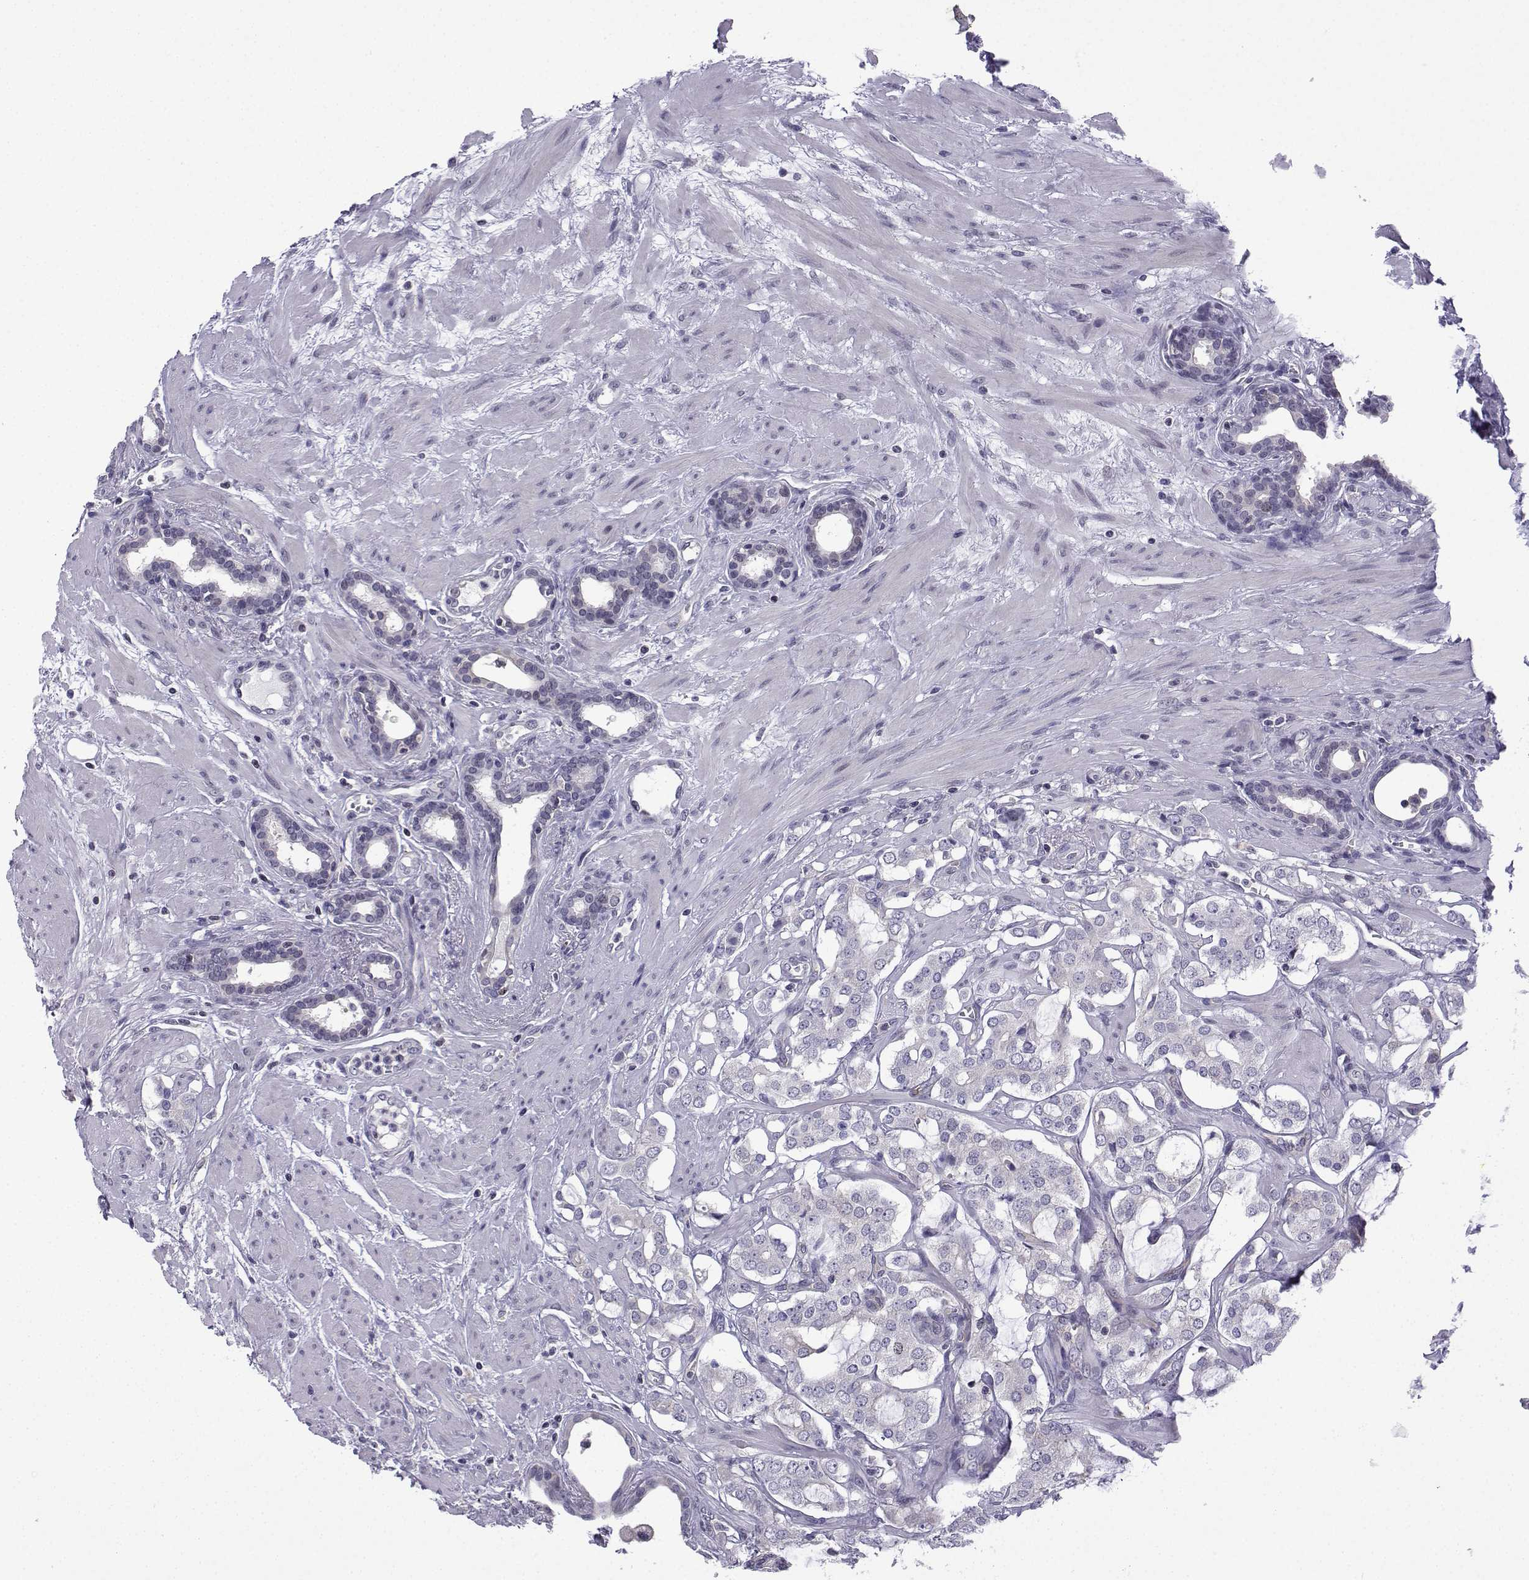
{"staining": {"intensity": "negative", "quantity": "none", "location": "none"}, "tissue": "prostate cancer", "cell_type": "Tumor cells", "image_type": "cancer", "snomed": [{"axis": "morphology", "description": "Adenocarcinoma, NOS"}, {"axis": "topography", "description": "Prostate"}], "caption": "Photomicrograph shows no protein expression in tumor cells of prostate cancer (adenocarcinoma) tissue.", "gene": "INCENP", "patient": {"sex": "male", "age": 66}}